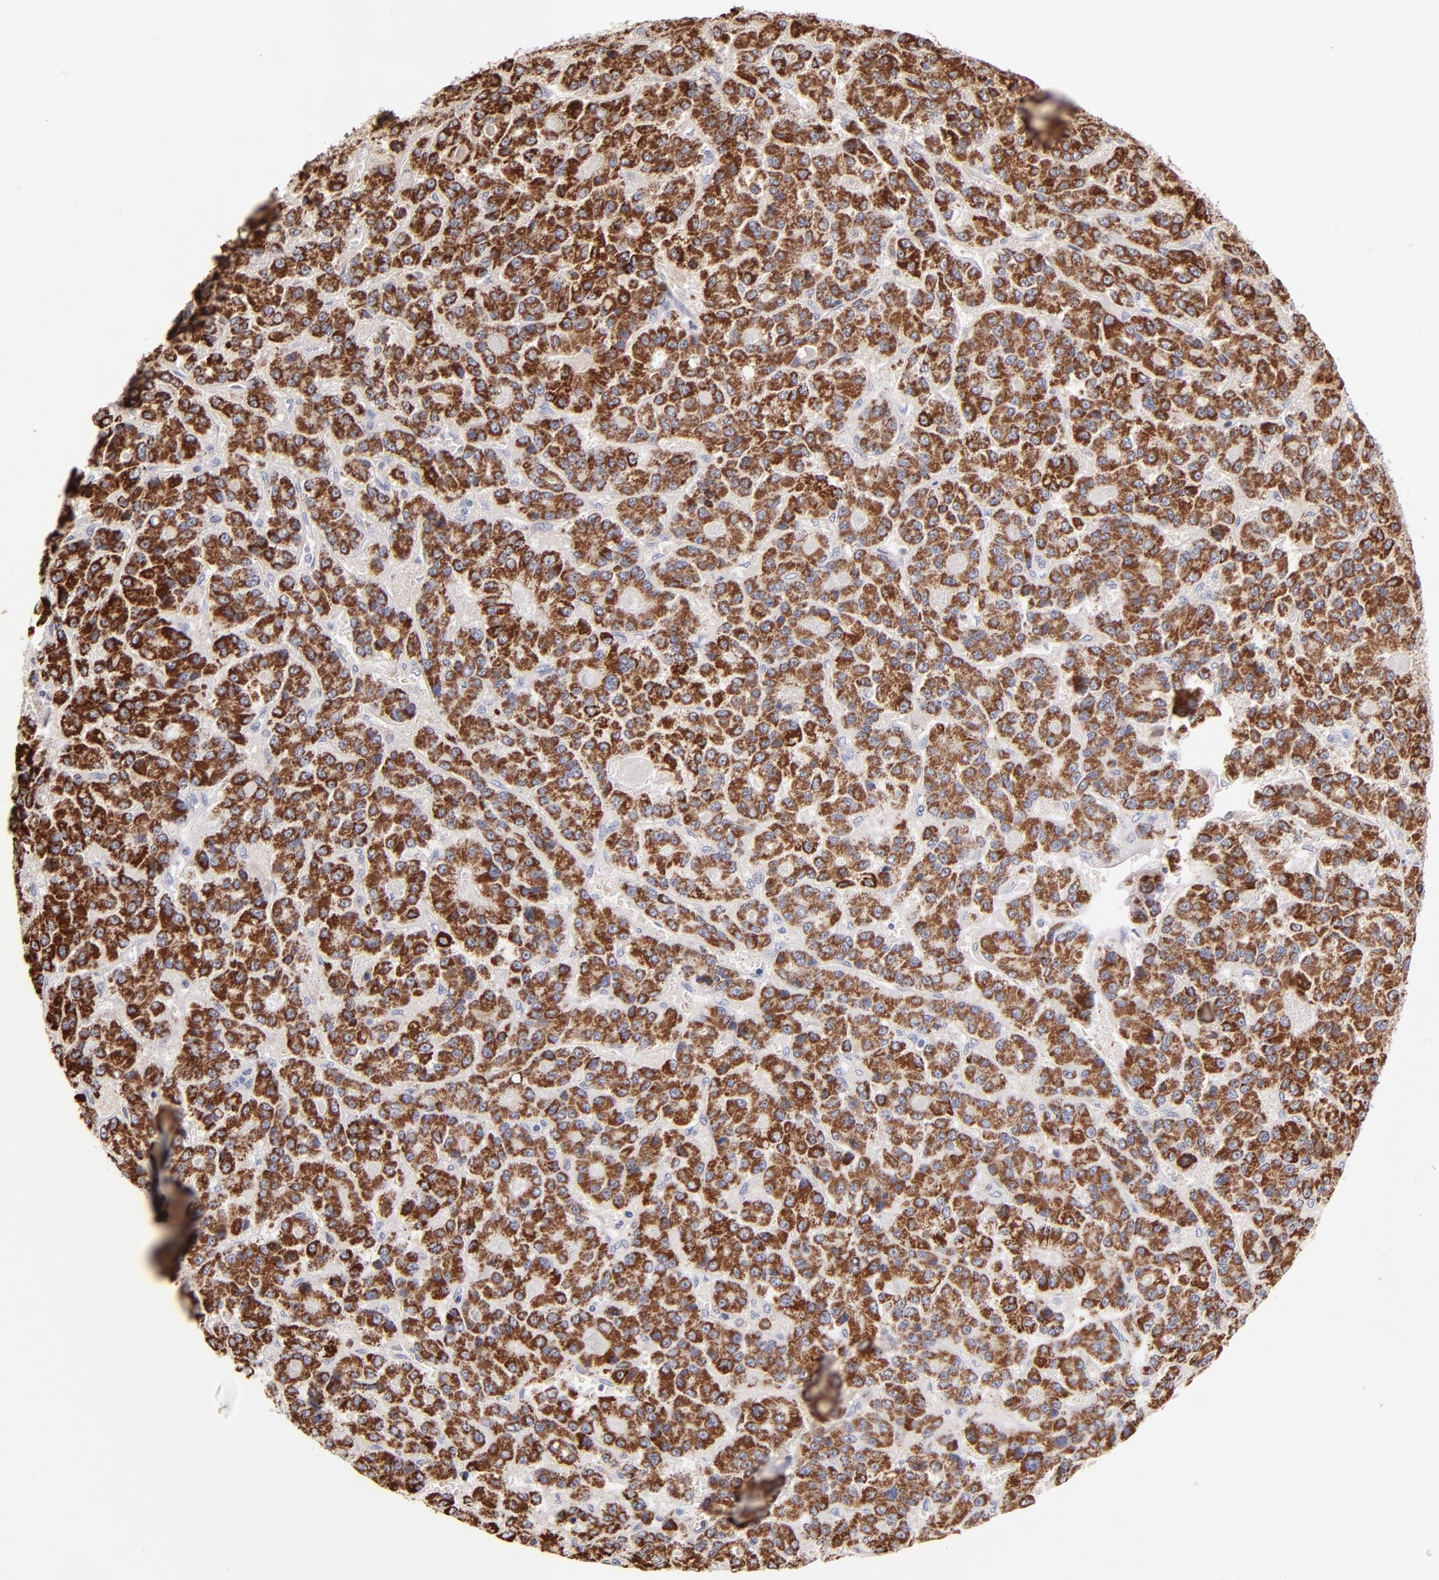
{"staining": {"intensity": "strong", "quantity": ">75%", "location": "cytoplasmic/membranous"}, "tissue": "liver cancer", "cell_type": "Tumor cells", "image_type": "cancer", "snomed": [{"axis": "morphology", "description": "Carcinoma, Hepatocellular, NOS"}, {"axis": "topography", "description": "Liver"}], "caption": "Liver cancer was stained to show a protein in brown. There is high levels of strong cytoplasmic/membranous positivity in approximately >75% of tumor cells.", "gene": "FBXL12", "patient": {"sex": "male", "age": 70}}